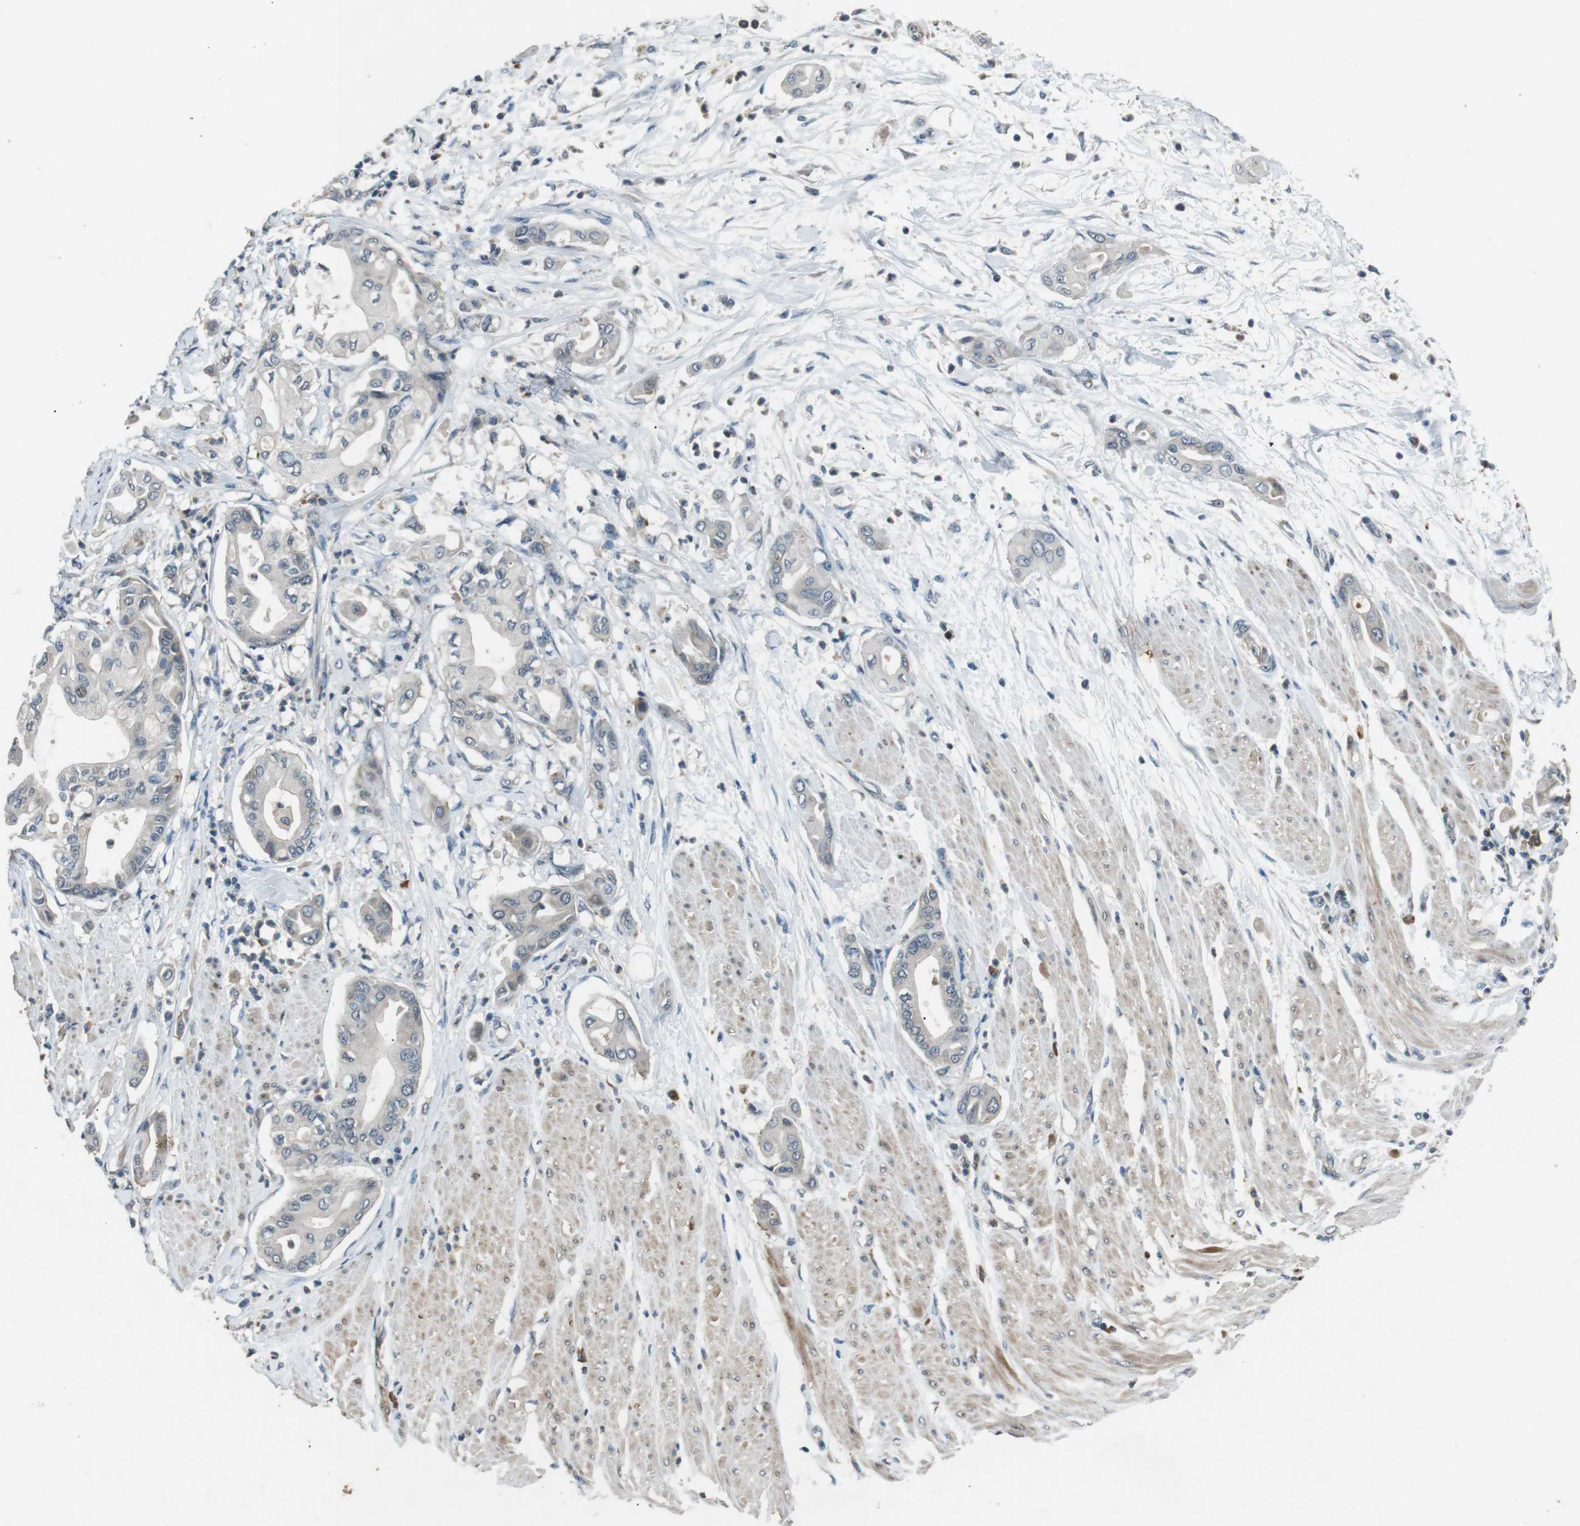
{"staining": {"intensity": "negative", "quantity": "none", "location": "none"}, "tissue": "pancreatic cancer", "cell_type": "Tumor cells", "image_type": "cancer", "snomed": [{"axis": "morphology", "description": "Adenocarcinoma, NOS"}, {"axis": "morphology", "description": "Adenocarcinoma, metastatic, NOS"}, {"axis": "topography", "description": "Lymph node"}, {"axis": "topography", "description": "Pancreas"}, {"axis": "topography", "description": "Duodenum"}], "caption": "The photomicrograph shows no significant positivity in tumor cells of pancreatic cancer (adenocarcinoma).", "gene": "NEK7", "patient": {"sex": "female", "age": 64}}